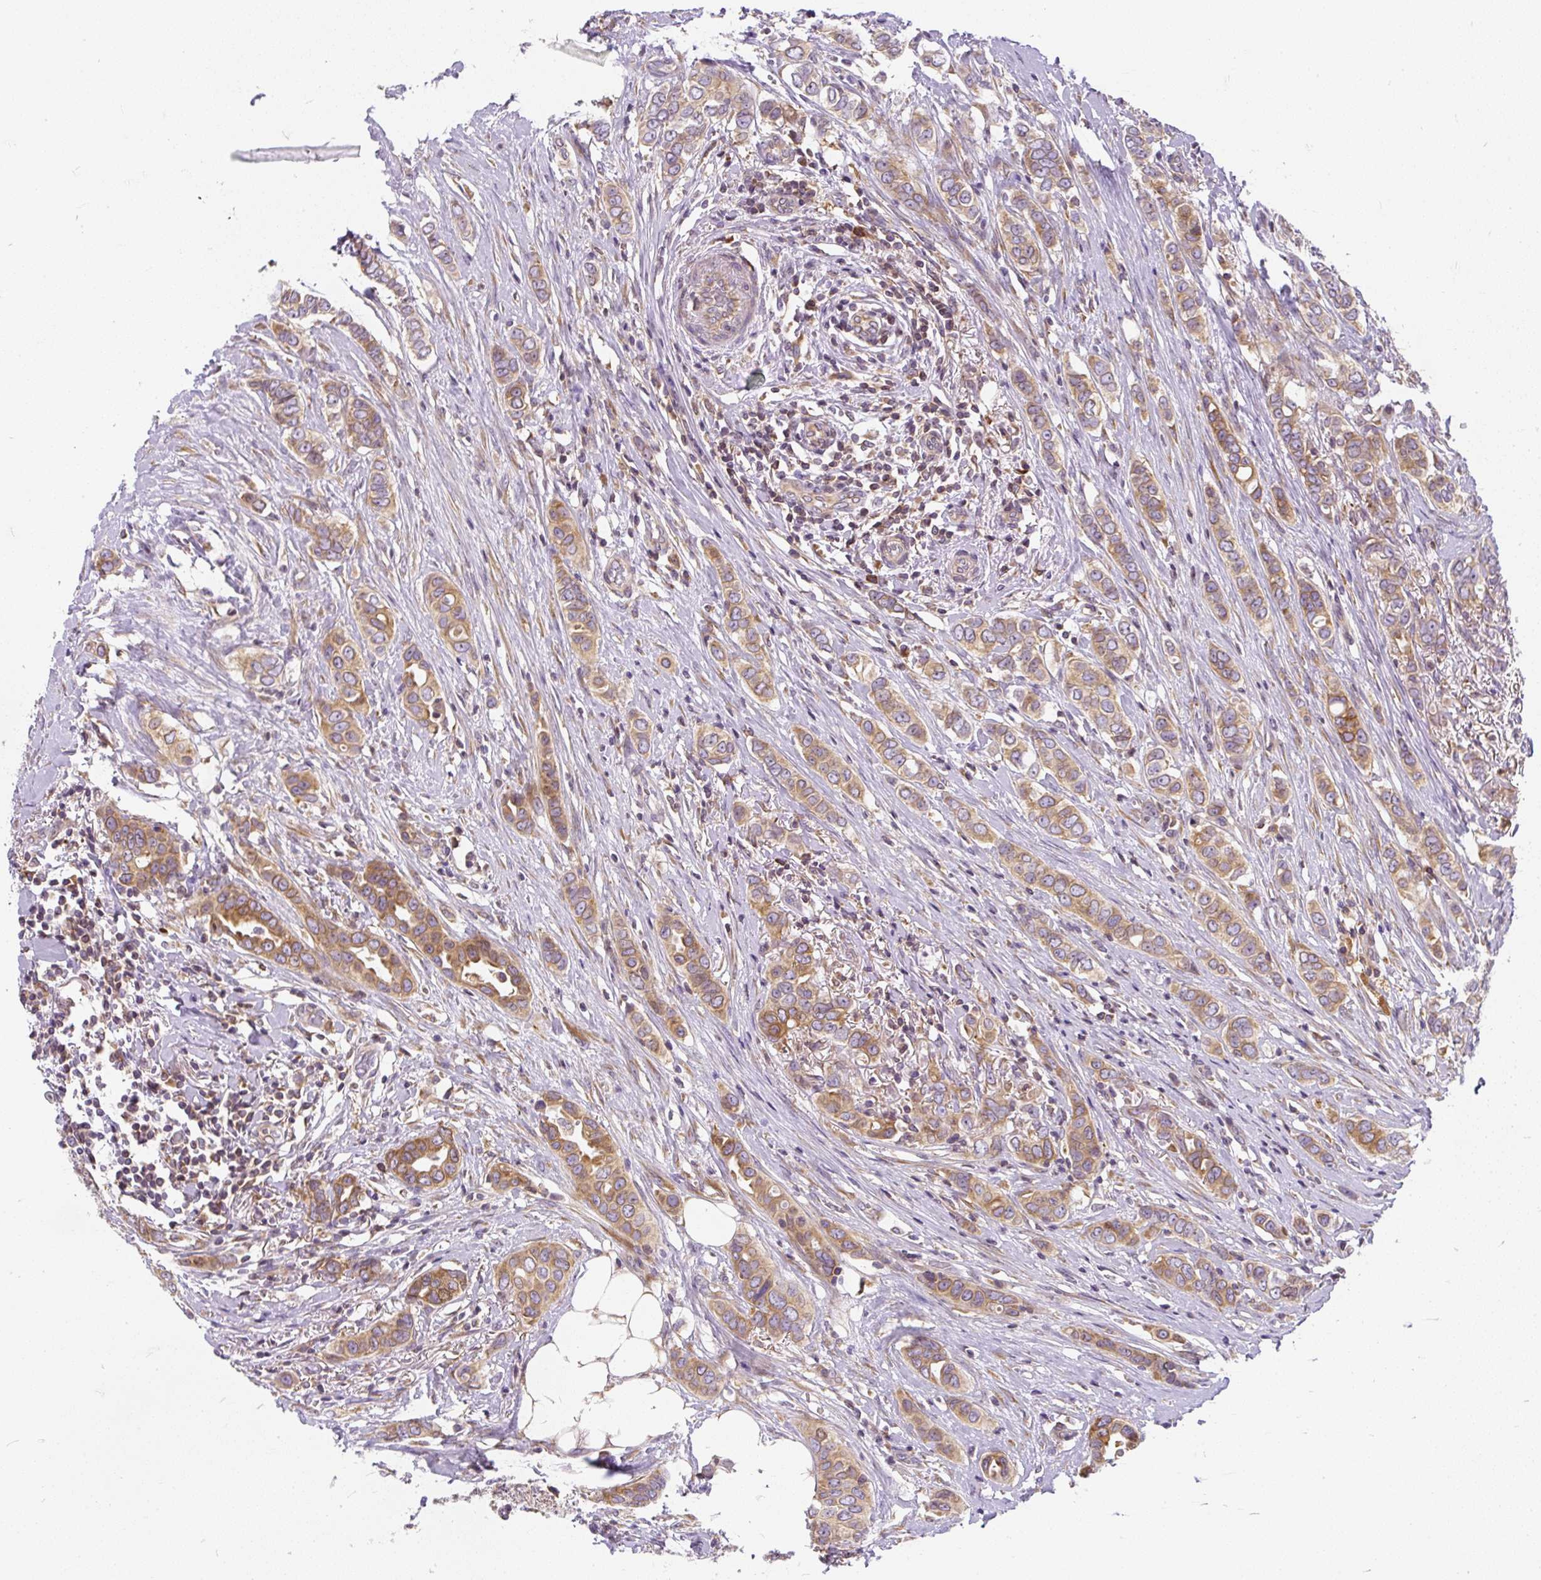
{"staining": {"intensity": "moderate", "quantity": ">75%", "location": "cytoplasmic/membranous"}, "tissue": "breast cancer", "cell_type": "Tumor cells", "image_type": "cancer", "snomed": [{"axis": "morphology", "description": "Lobular carcinoma"}, {"axis": "topography", "description": "Breast"}], "caption": "High-power microscopy captured an immunohistochemistry (IHC) image of lobular carcinoma (breast), revealing moderate cytoplasmic/membranous staining in approximately >75% of tumor cells. (brown staining indicates protein expression, while blue staining denotes nuclei).", "gene": "CYP20A1", "patient": {"sex": "female", "age": 51}}